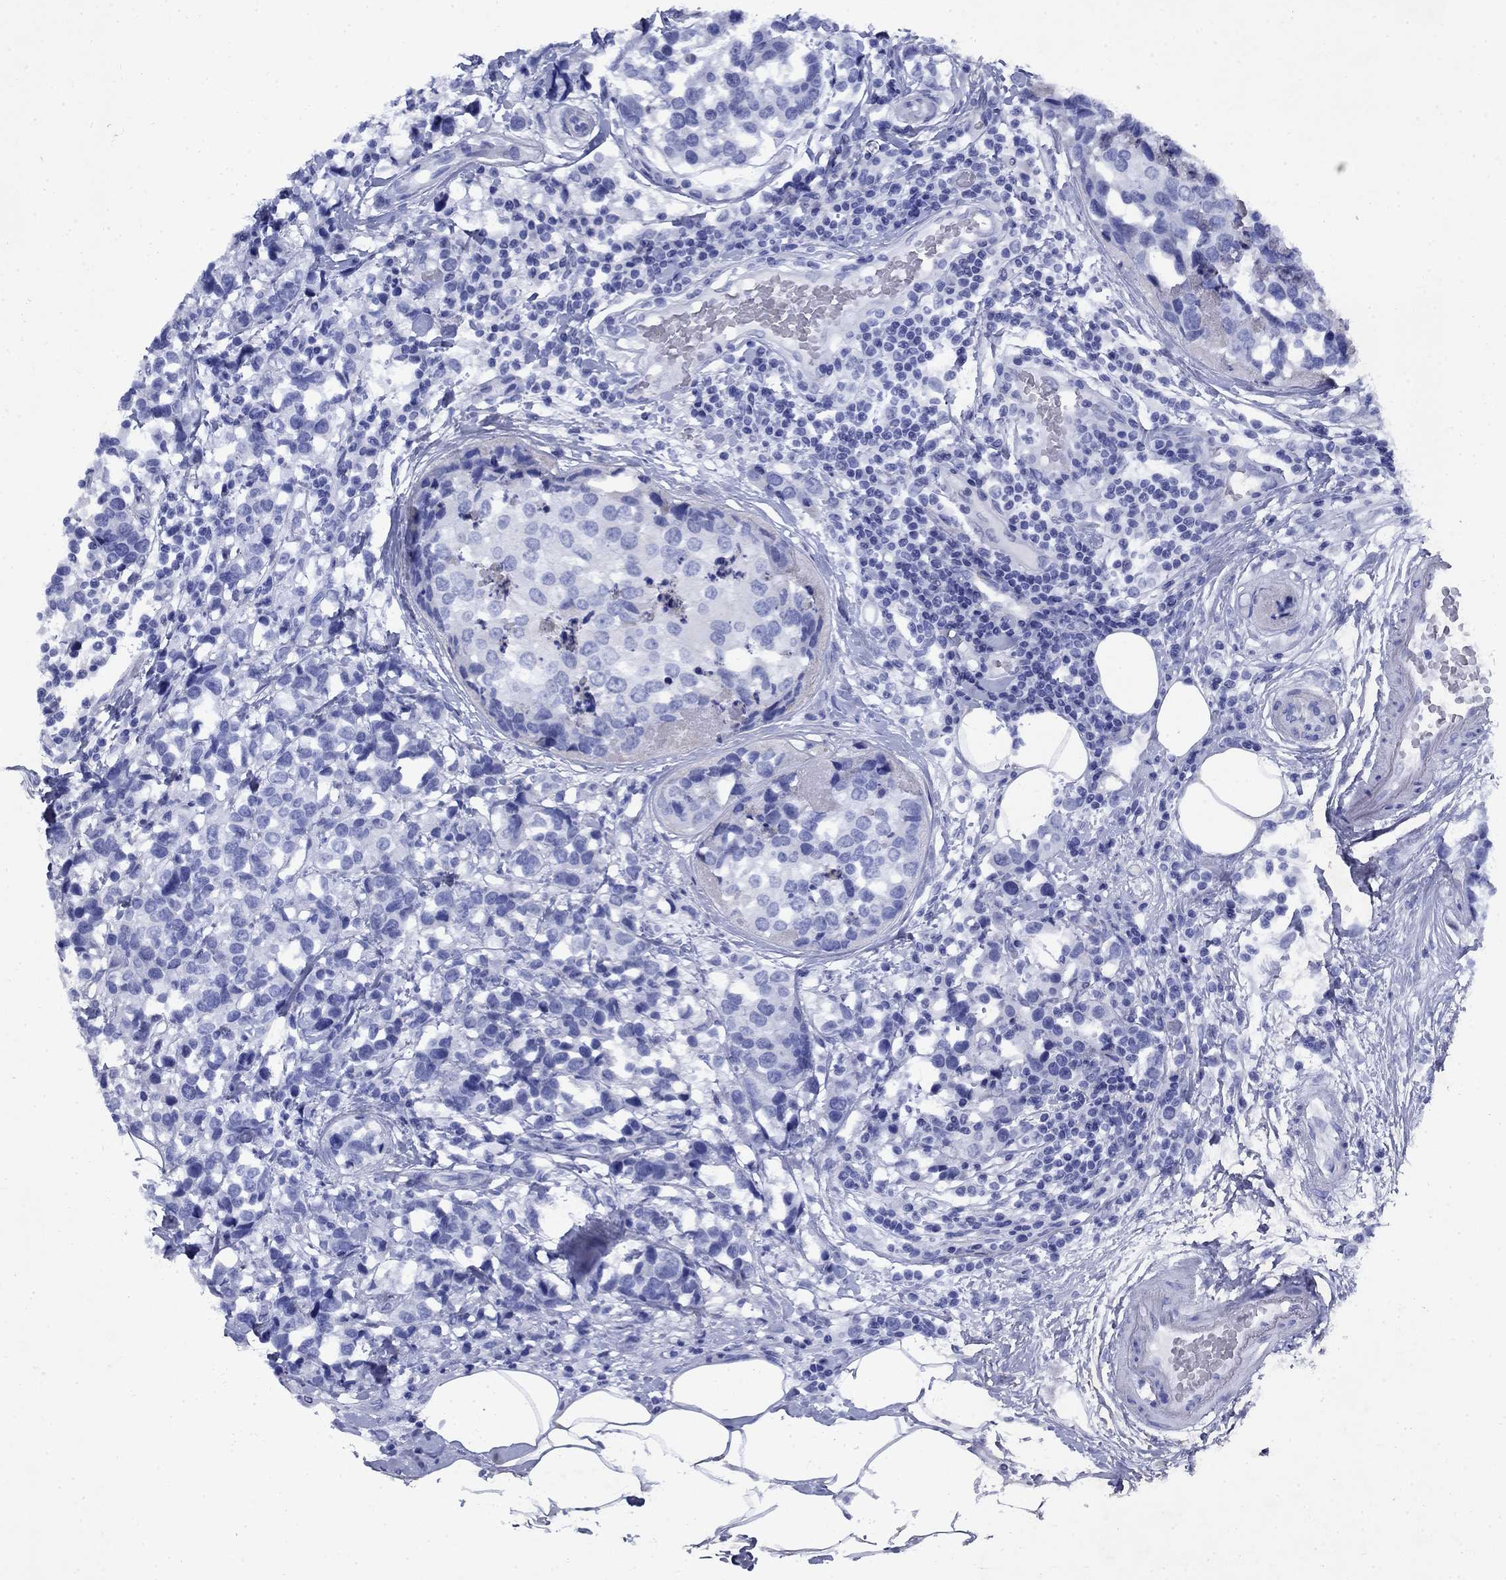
{"staining": {"intensity": "negative", "quantity": "none", "location": "none"}, "tissue": "breast cancer", "cell_type": "Tumor cells", "image_type": "cancer", "snomed": [{"axis": "morphology", "description": "Lobular carcinoma"}, {"axis": "topography", "description": "Breast"}], "caption": "This is a photomicrograph of immunohistochemistry (IHC) staining of breast lobular carcinoma, which shows no staining in tumor cells. (Immunohistochemistry, brightfield microscopy, high magnification).", "gene": "STAB2", "patient": {"sex": "female", "age": 59}}